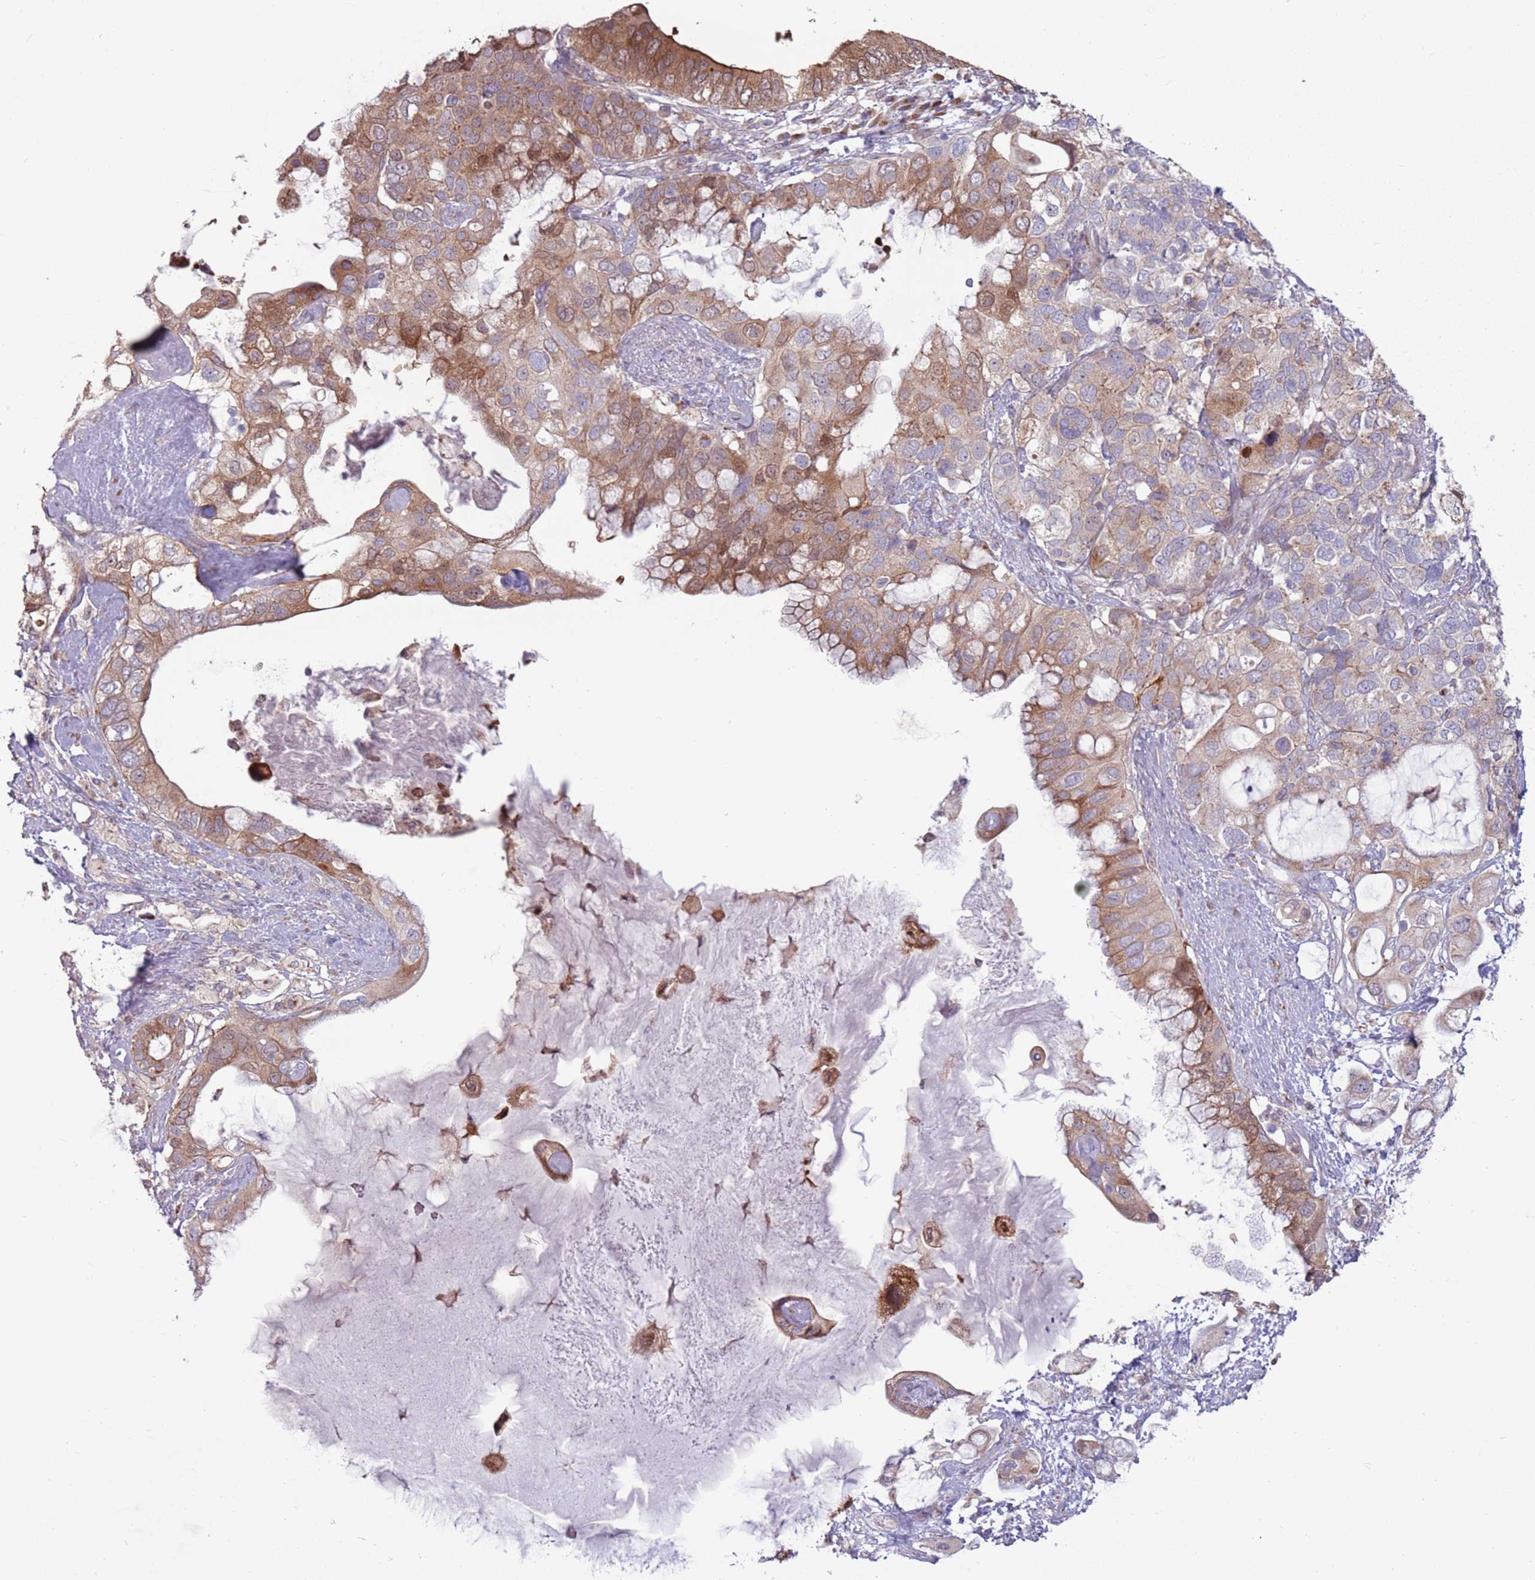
{"staining": {"intensity": "moderate", "quantity": ">75%", "location": "cytoplasmic/membranous"}, "tissue": "pancreatic cancer", "cell_type": "Tumor cells", "image_type": "cancer", "snomed": [{"axis": "morphology", "description": "Adenocarcinoma, NOS"}, {"axis": "topography", "description": "Pancreas"}], "caption": "This micrograph displays pancreatic cancer stained with immunohistochemistry to label a protein in brown. The cytoplasmic/membranous of tumor cells show moderate positivity for the protein. Nuclei are counter-stained blue.", "gene": "CCDC150", "patient": {"sex": "female", "age": 56}}